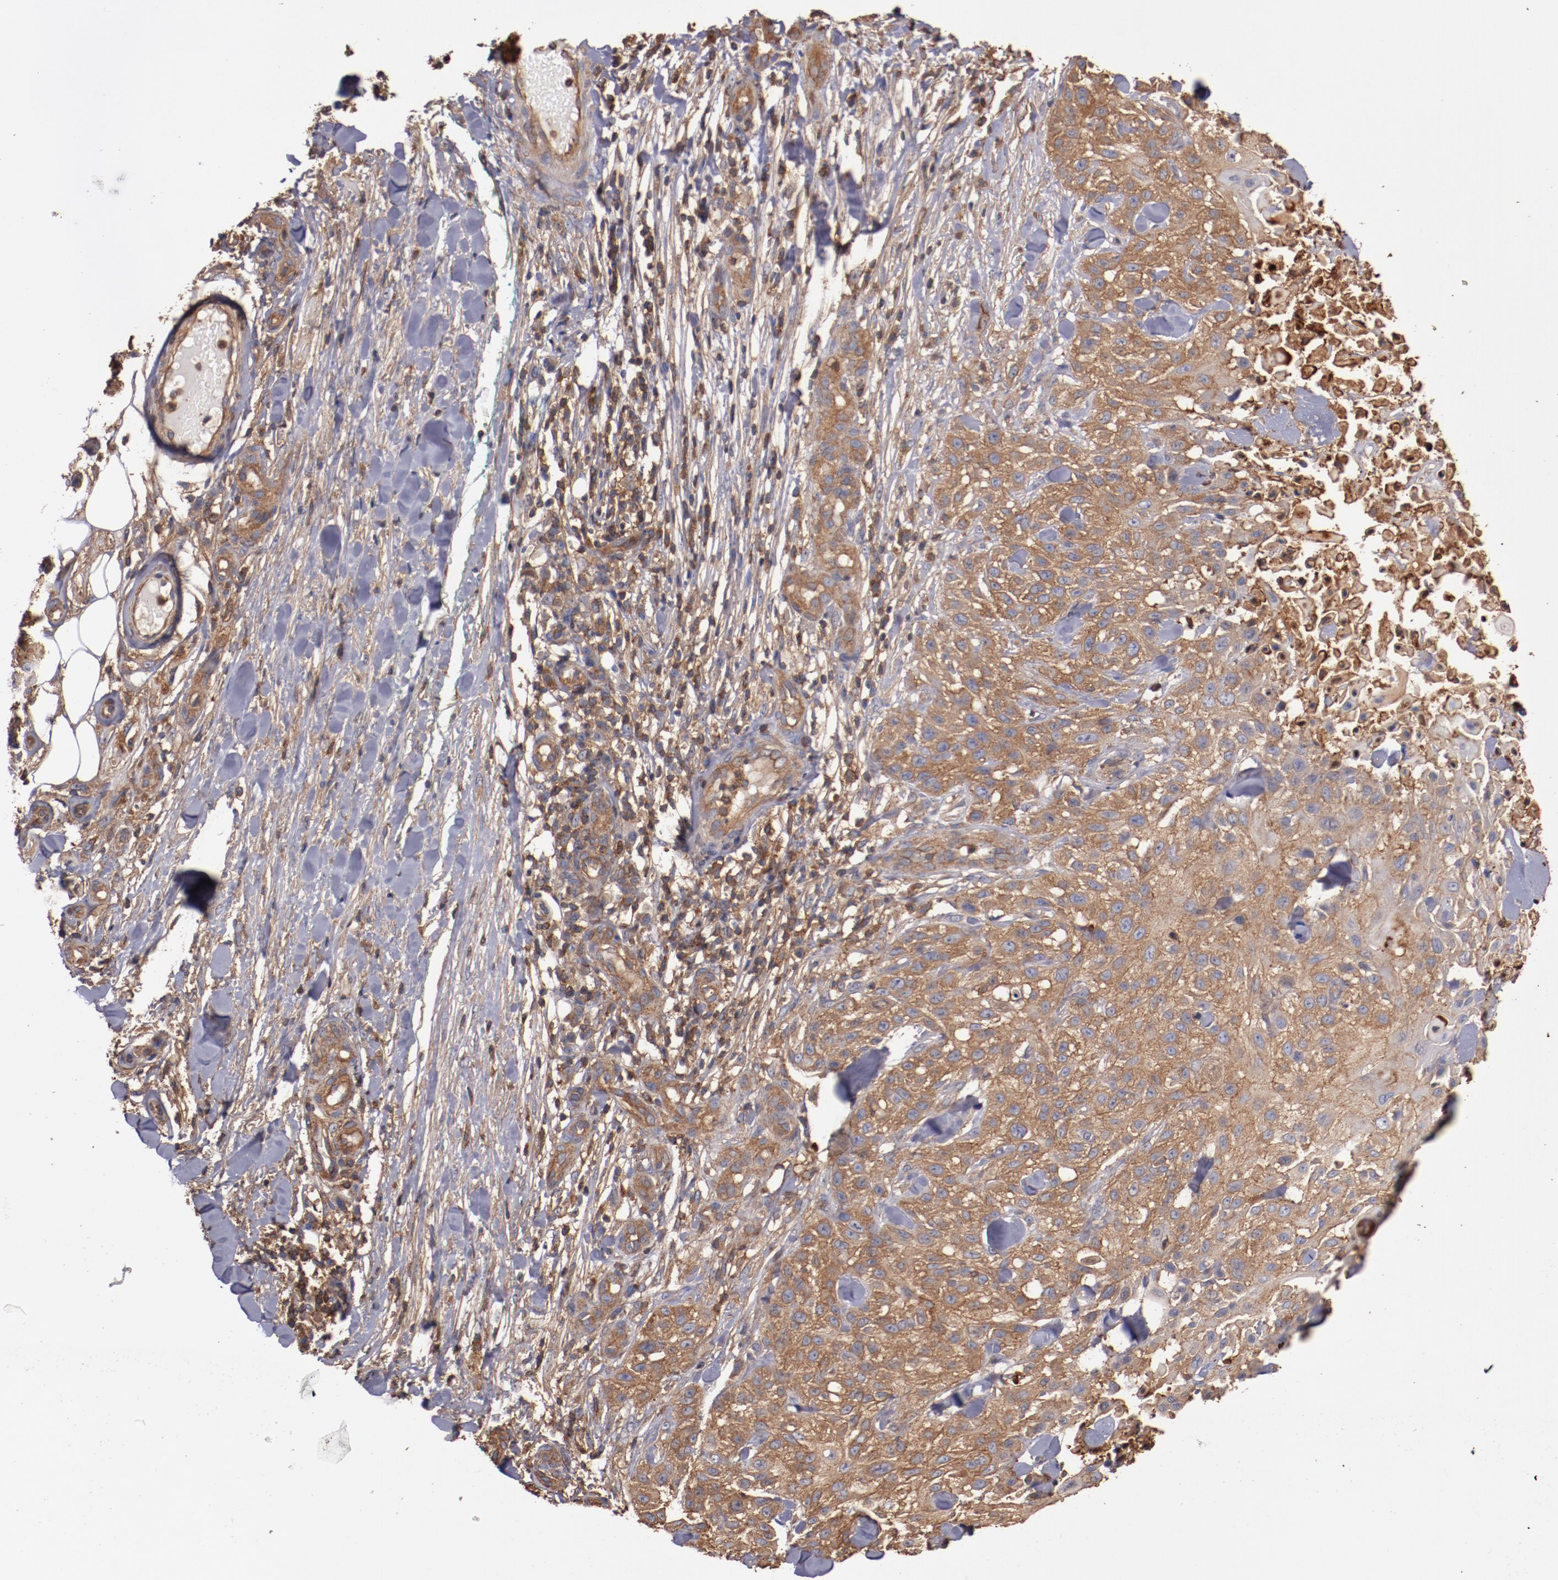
{"staining": {"intensity": "strong", "quantity": ">75%", "location": "cytoplasmic/membranous"}, "tissue": "skin cancer", "cell_type": "Tumor cells", "image_type": "cancer", "snomed": [{"axis": "morphology", "description": "Squamous cell carcinoma, NOS"}, {"axis": "topography", "description": "Skin"}], "caption": "High-power microscopy captured an immunohistochemistry (IHC) micrograph of skin cancer, revealing strong cytoplasmic/membranous staining in approximately >75% of tumor cells.", "gene": "TMOD3", "patient": {"sex": "female", "age": 42}}